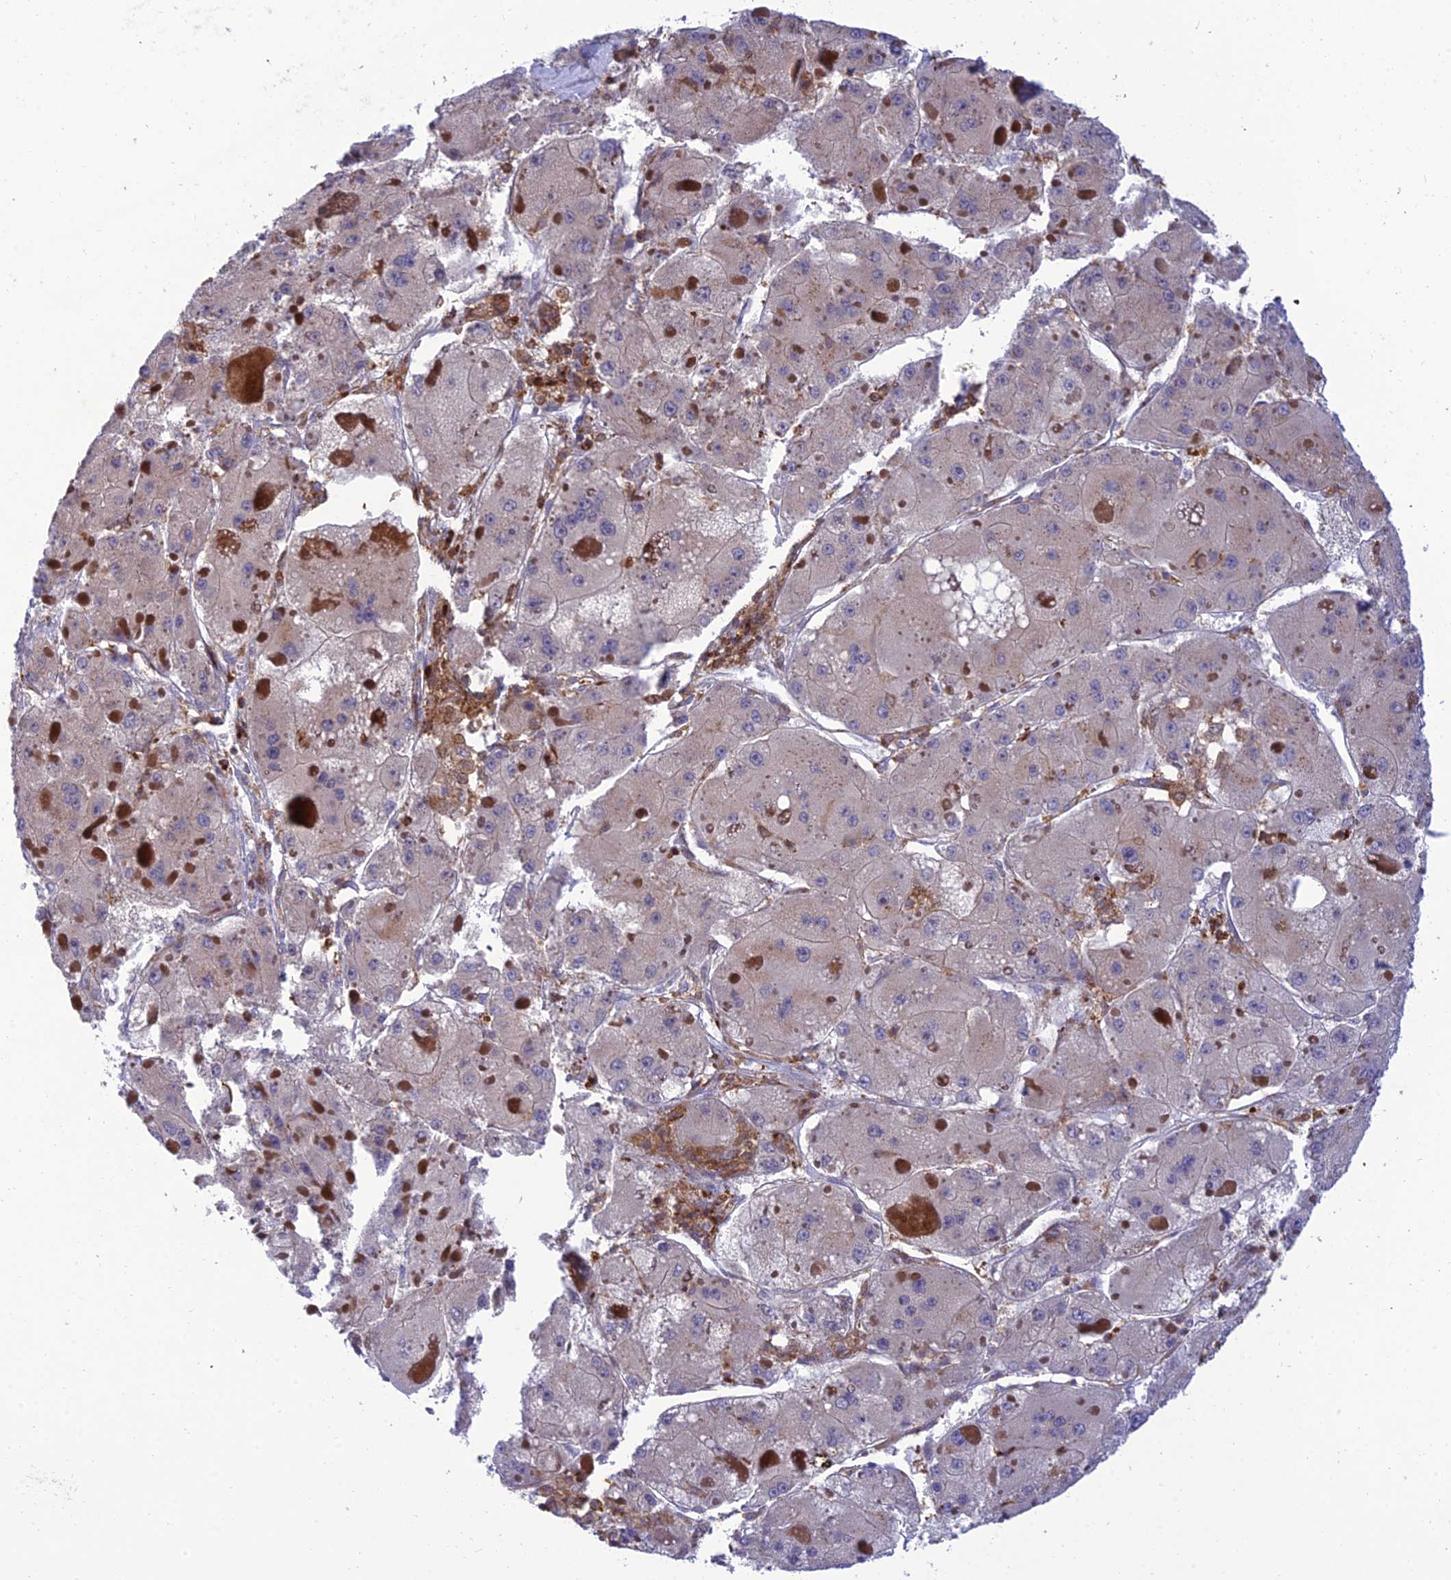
{"staining": {"intensity": "negative", "quantity": "none", "location": "none"}, "tissue": "liver cancer", "cell_type": "Tumor cells", "image_type": "cancer", "snomed": [{"axis": "morphology", "description": "Carcinoma, Hepatocellular, NOS"}, {"axis": "topography", "description": "Liver"}], "caption": "Hepatocellular carcinoma (liver) was stained to show a protein in brown. There is no significant expression in tumor cells. The staining was performed using DAB (3,3'-diaminobenzidine) to visualize the protein expression in brown, while the nuclei were stained in blue with hematoxylin (Magnification: 20x).", "gene": "FAM76A", "patient": {"sex": "female", "age": 73}}